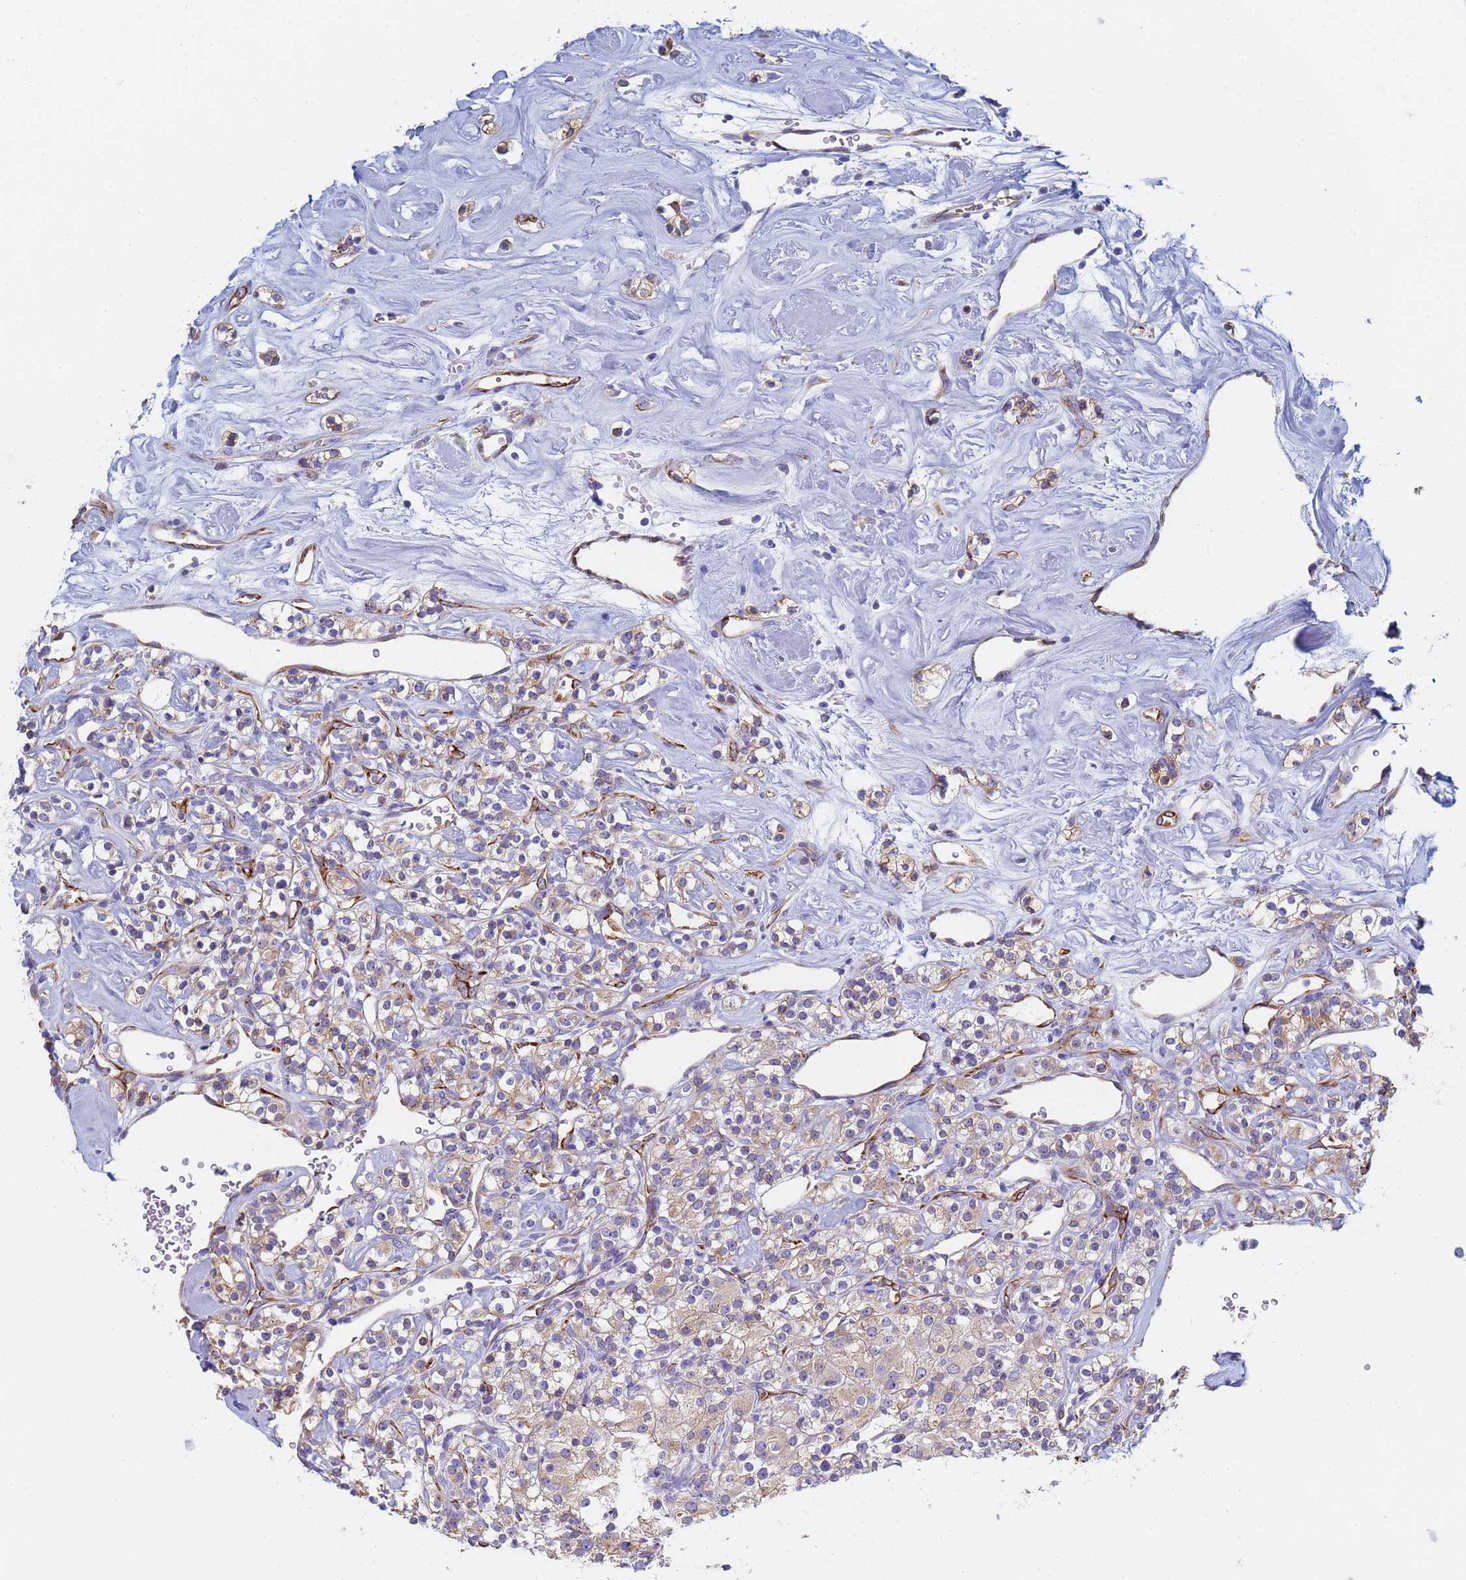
{"staining": {"intensity": "weak", "quantity": "25%-75%", "location": "cytoplasmic/membranous"}, "tissue": "renal cancer", "cell_type": "Tumor cells", "image_type": "cancer", "snomed": [{"axis": "morphology", "description": "Adenocarcinoma, NOS"}, {"axis": "topography", "description": "Kidney"}], "caption": "IHC image of renal cancer (adenocarcinoma) stained for a protein (brown), which reveals low levels of weak cytoplasmic/membranous staining in approximately 25%-75% of tumor cells.", "gene": "GDAP2", "patient": {"sex": "male", "age": 77}}